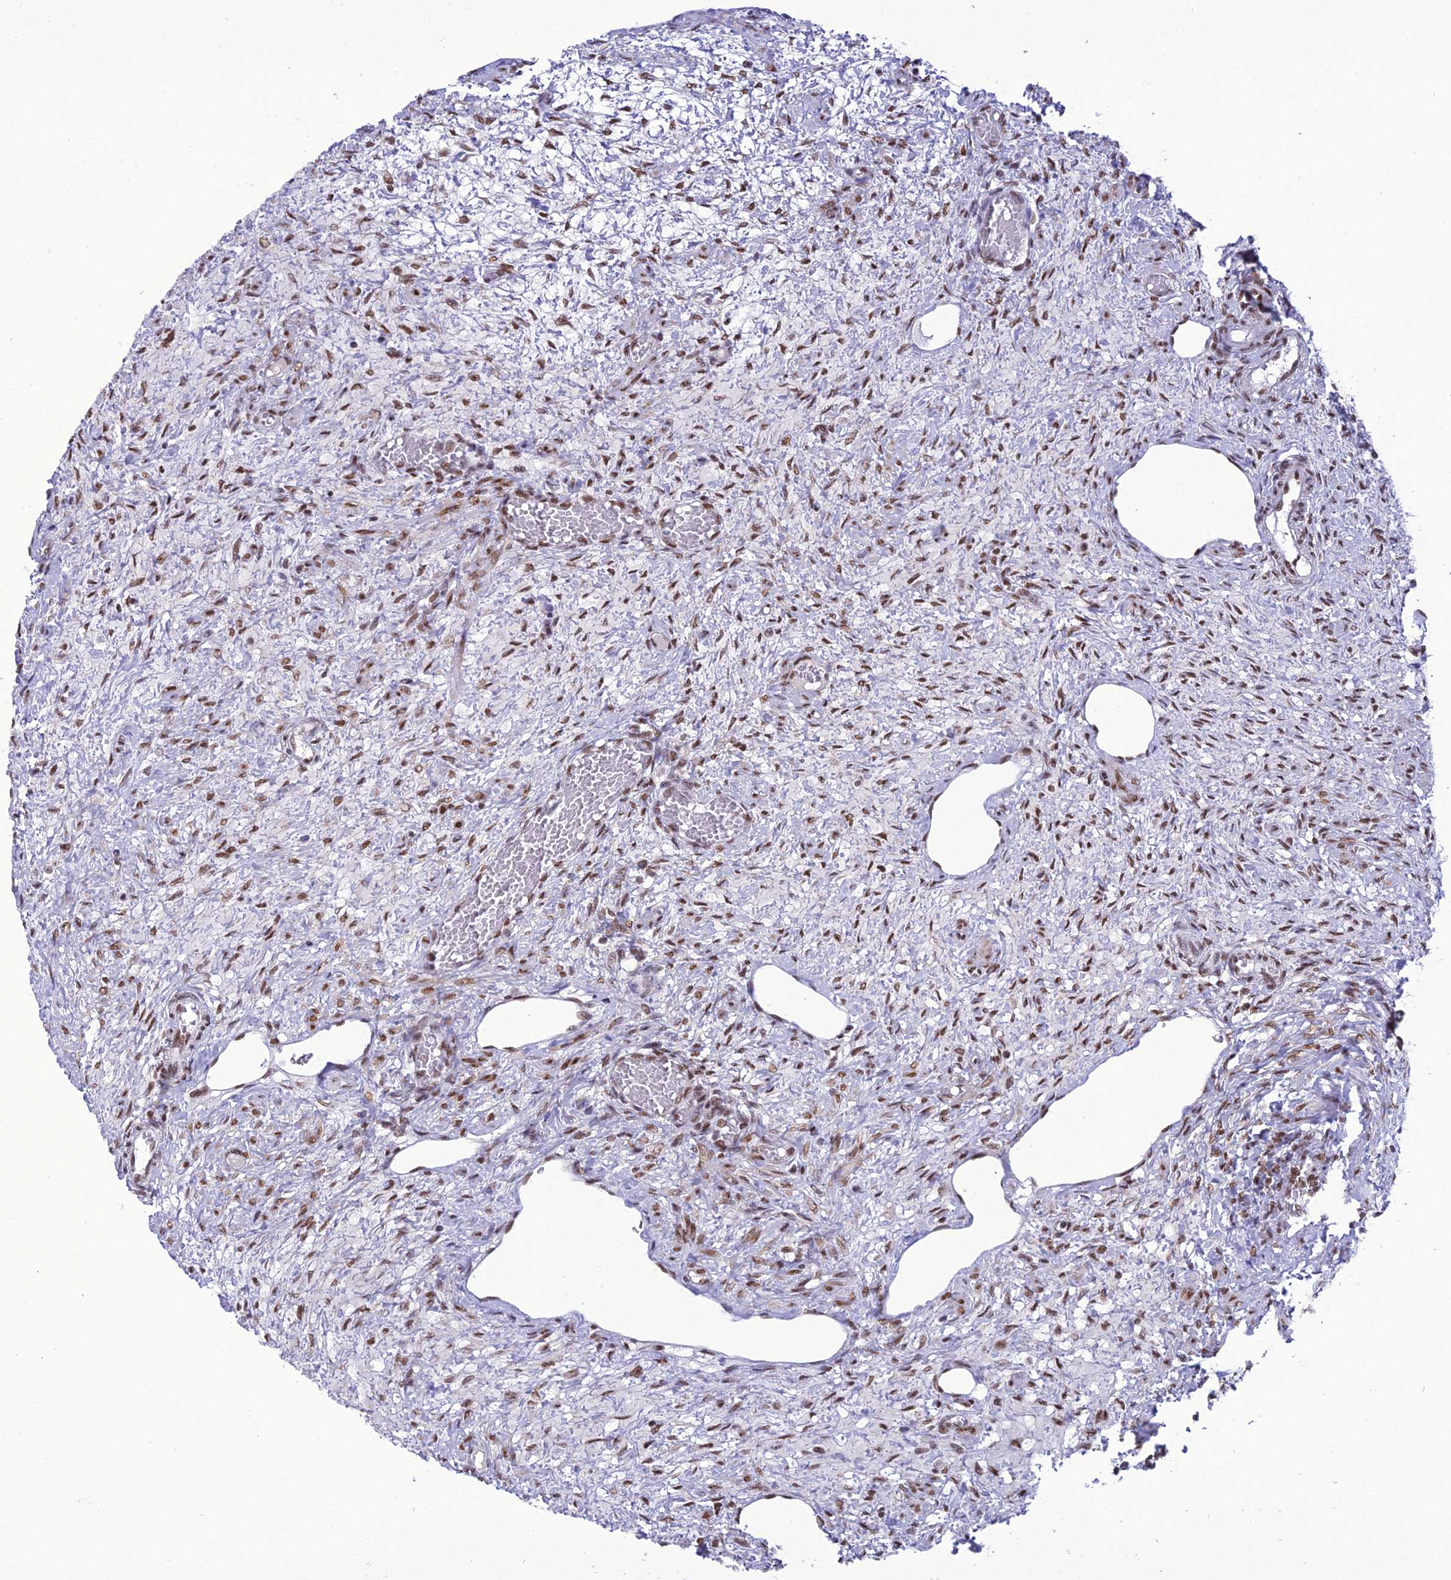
{"staining": {"intensity": "moderate", "quantity": ">75%", "location": "nuclear"}, "tissue": "ovary", "cell_type": "Ovarian stroma cells", "image_type": "normal", "snomed": [{"axis": "morphology", "description": "Normal tissue, NOS"}, {"axis": "topography", "description": "Ovary"}], "caption": "Immunohistochemical staining of normal human ovary shows medium levels of moderate nuclear staining in about >75% of ovarian stroma cells. Immunohistochemistry stains the protein in brown and the nuclei are stained blue.", "gene": "DDX1", "patient": {"sex": "female", "age": 27}}